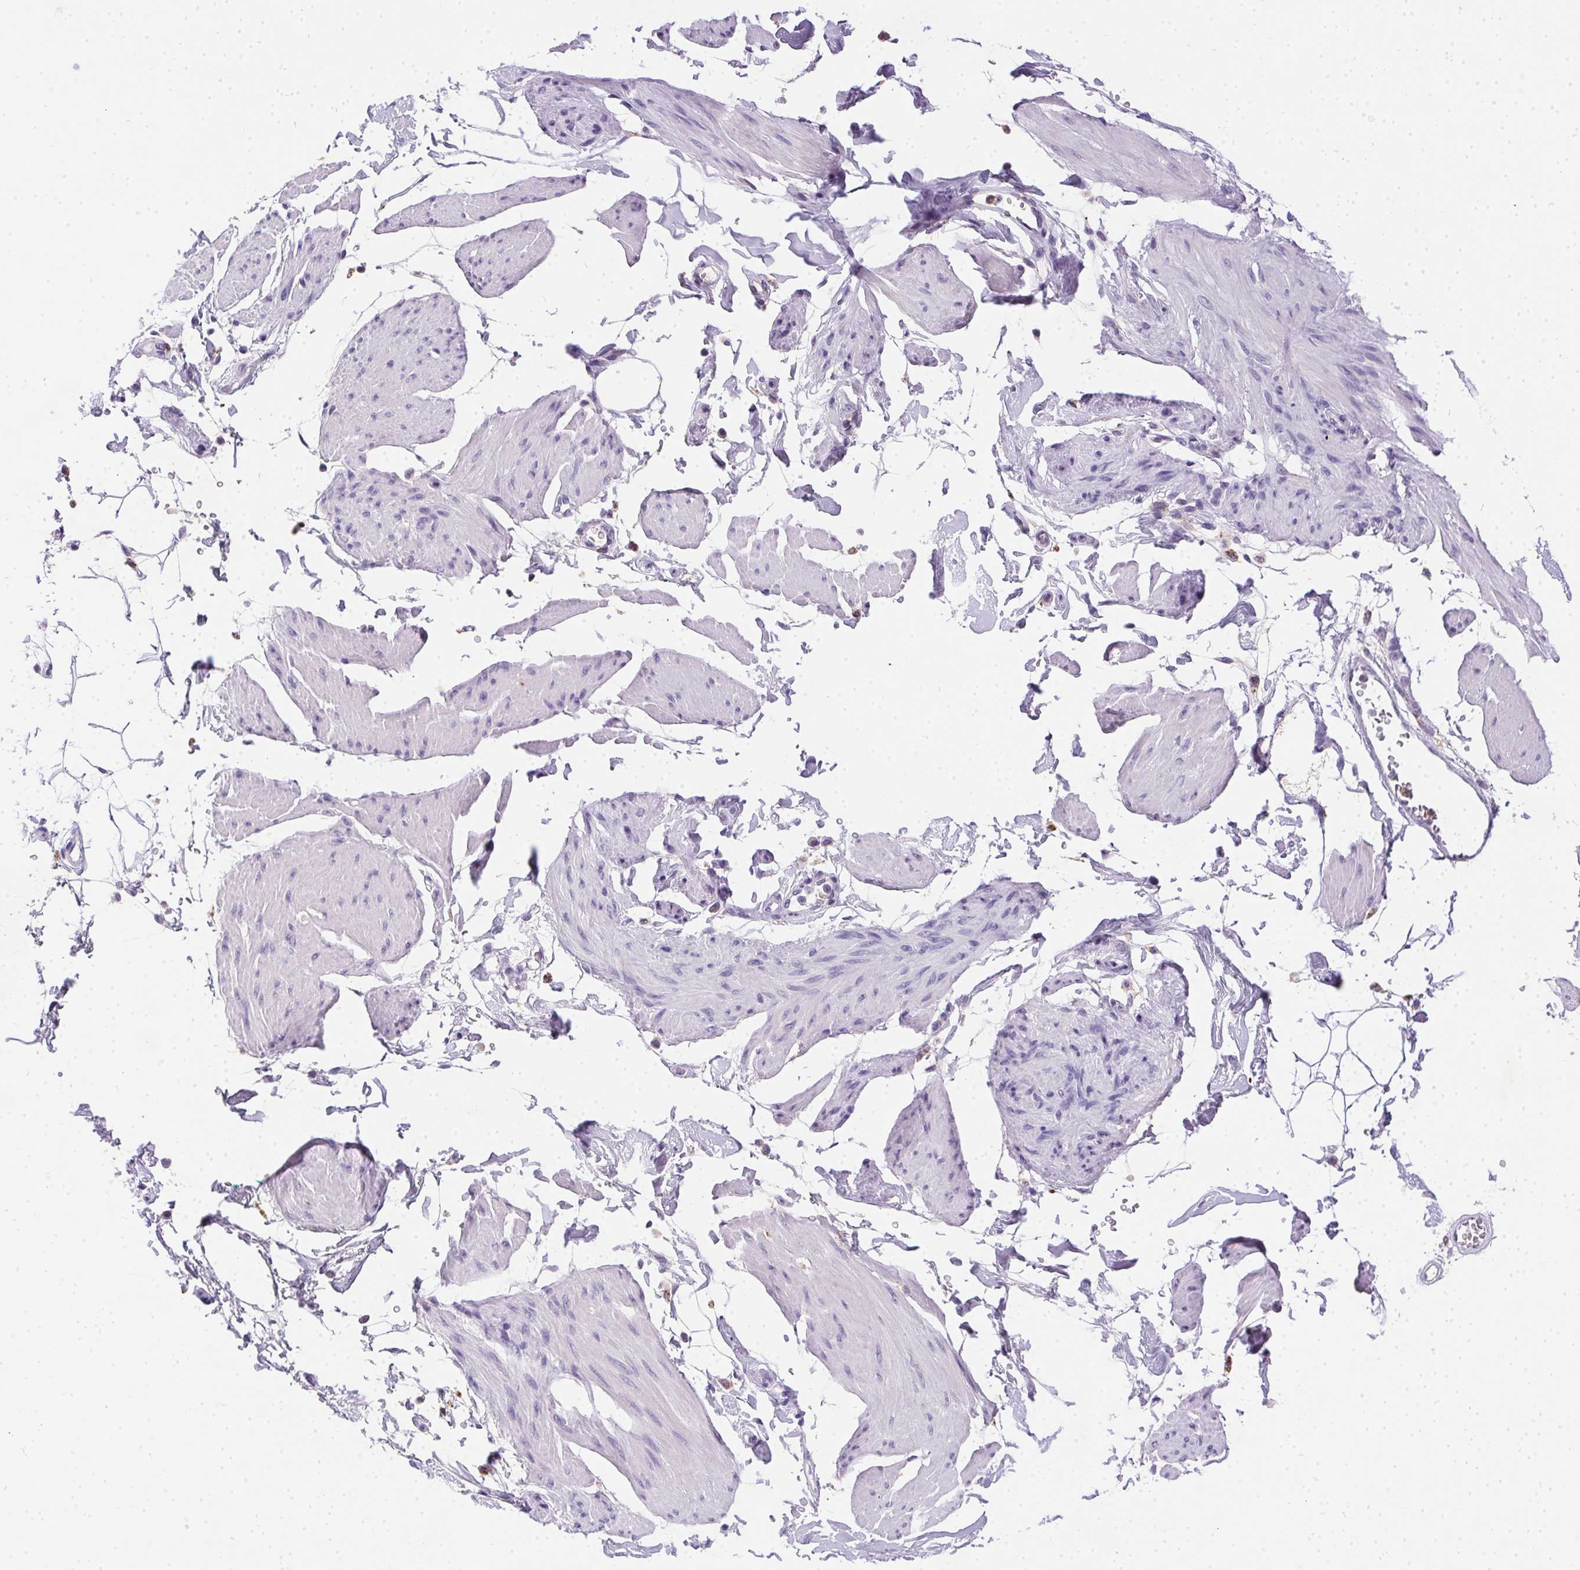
{"staining": {"intensity": "negative", "quantity": "none", "location": "none"}, "tissue": "smooth muscle", "cell_type": "Smooth muscle cells", "image_type": "normal", "snomed": [{"axis": "morphology", "description": "Normal tissue, NOS"}, {"axis": "topography", "description": "Adipose tissue"}, {"axis": "topography", "description": "Smooth muscle"}, {"axis": "topography", "description": "Peripheral nerve tissue"}], "caption": "High power microscopy photomicrograph of an immunohistochemistry (IHC) histopathology image of benign smooth muscle, revealing no significant staining in smooth muscle cells. (DAB (3,3'-diaminobenzidine) immunohistochemistry (IHC), high magnification).", "gene": "SSTR4", "patient": {"sex": "male", "age": 83}}